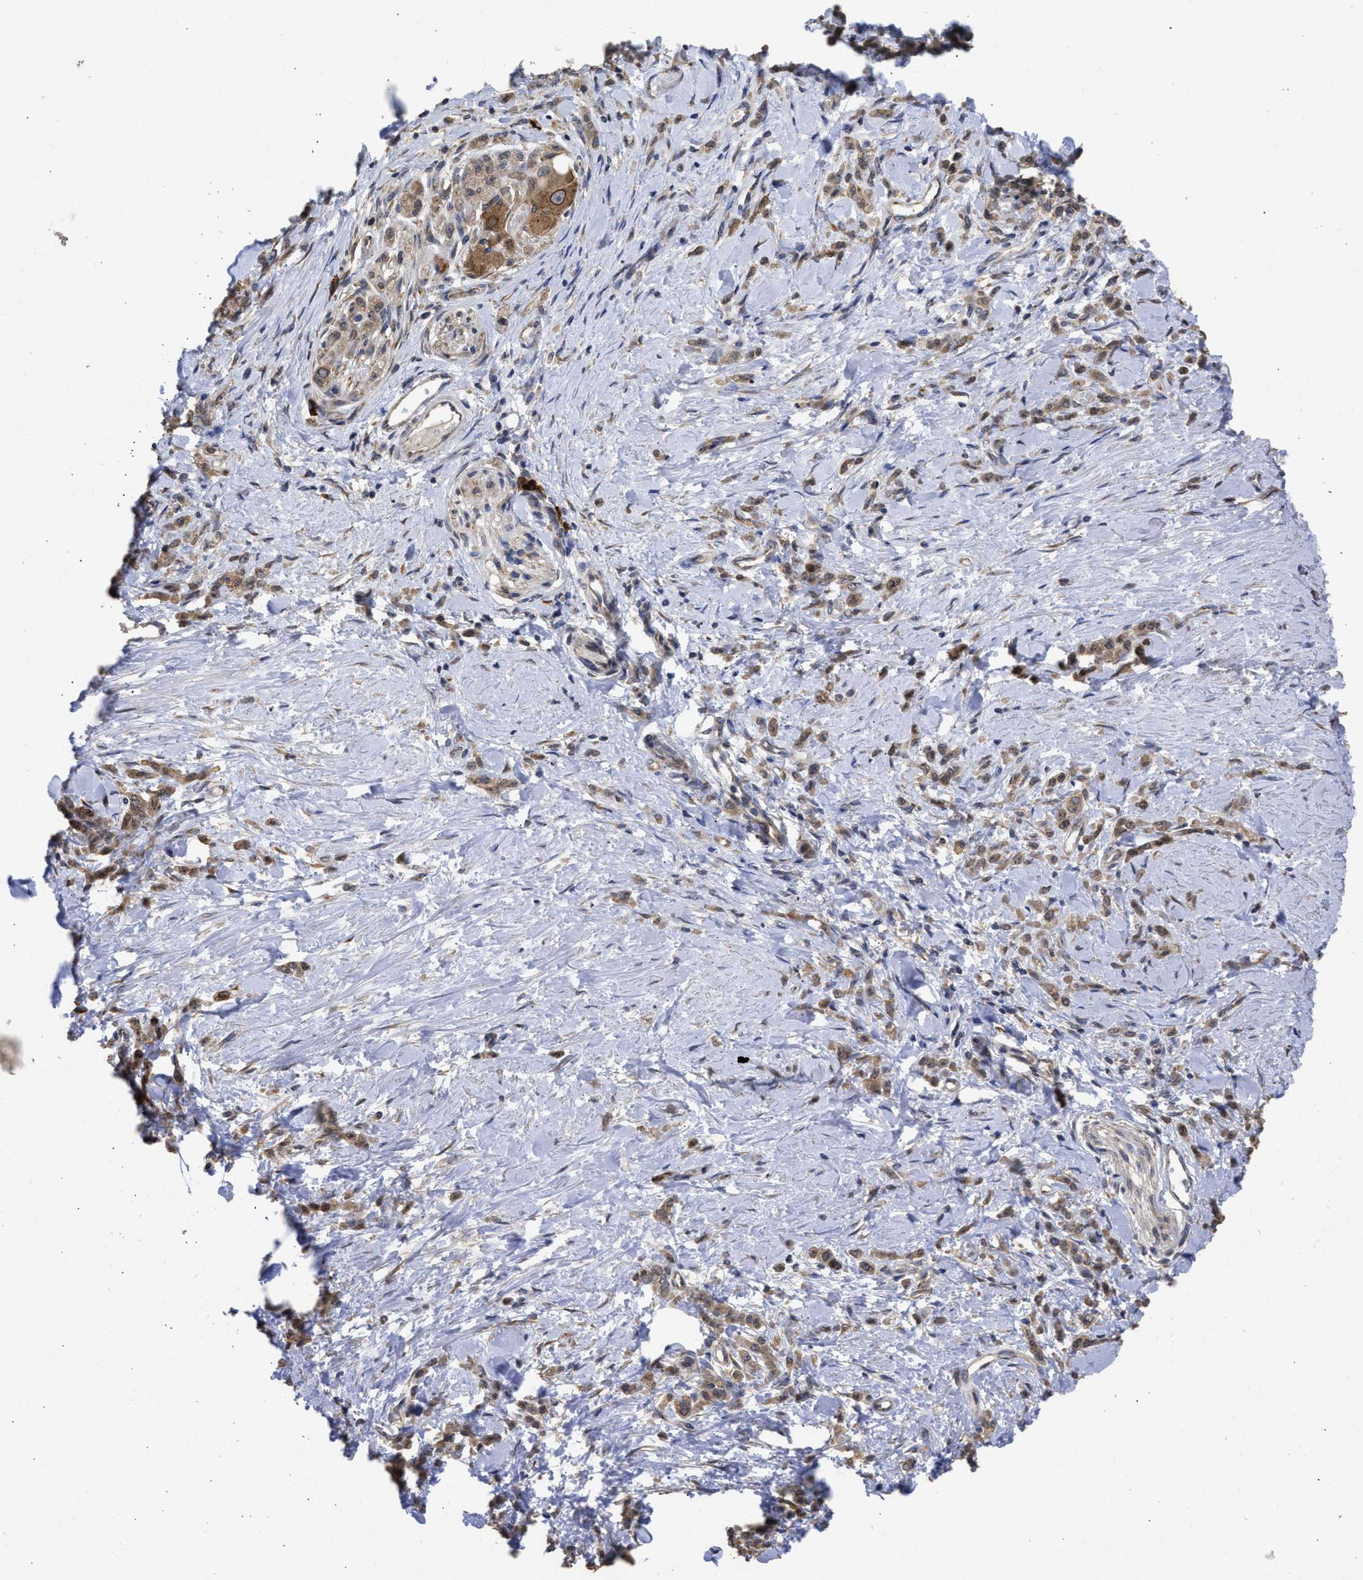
{"staining": {"intensity": "moderate", "quantity": ">75%", "location": "cytoplasmic/membranous,nuclear"}, "tissue": "stomach cancer", "cell_type": "Tumor cells", "image_type": "cancer", "snomed": [{"axis": "morphology", "description": "Normal tissue, NOS"}, {"axis": "morphology", "description": "Adenocarcinoma, NOS"}, {"axis": "topography", "description": "Stomach"}], "caption": "IHC of stomach adenocarcinoma demonstrates medium levels of moderate cytoplasmic/membranous and nuclear expression in approximately >75% of tumor cells.", "gene": "DNAJC1", "patient": {"sex": "male", "age": 82}}